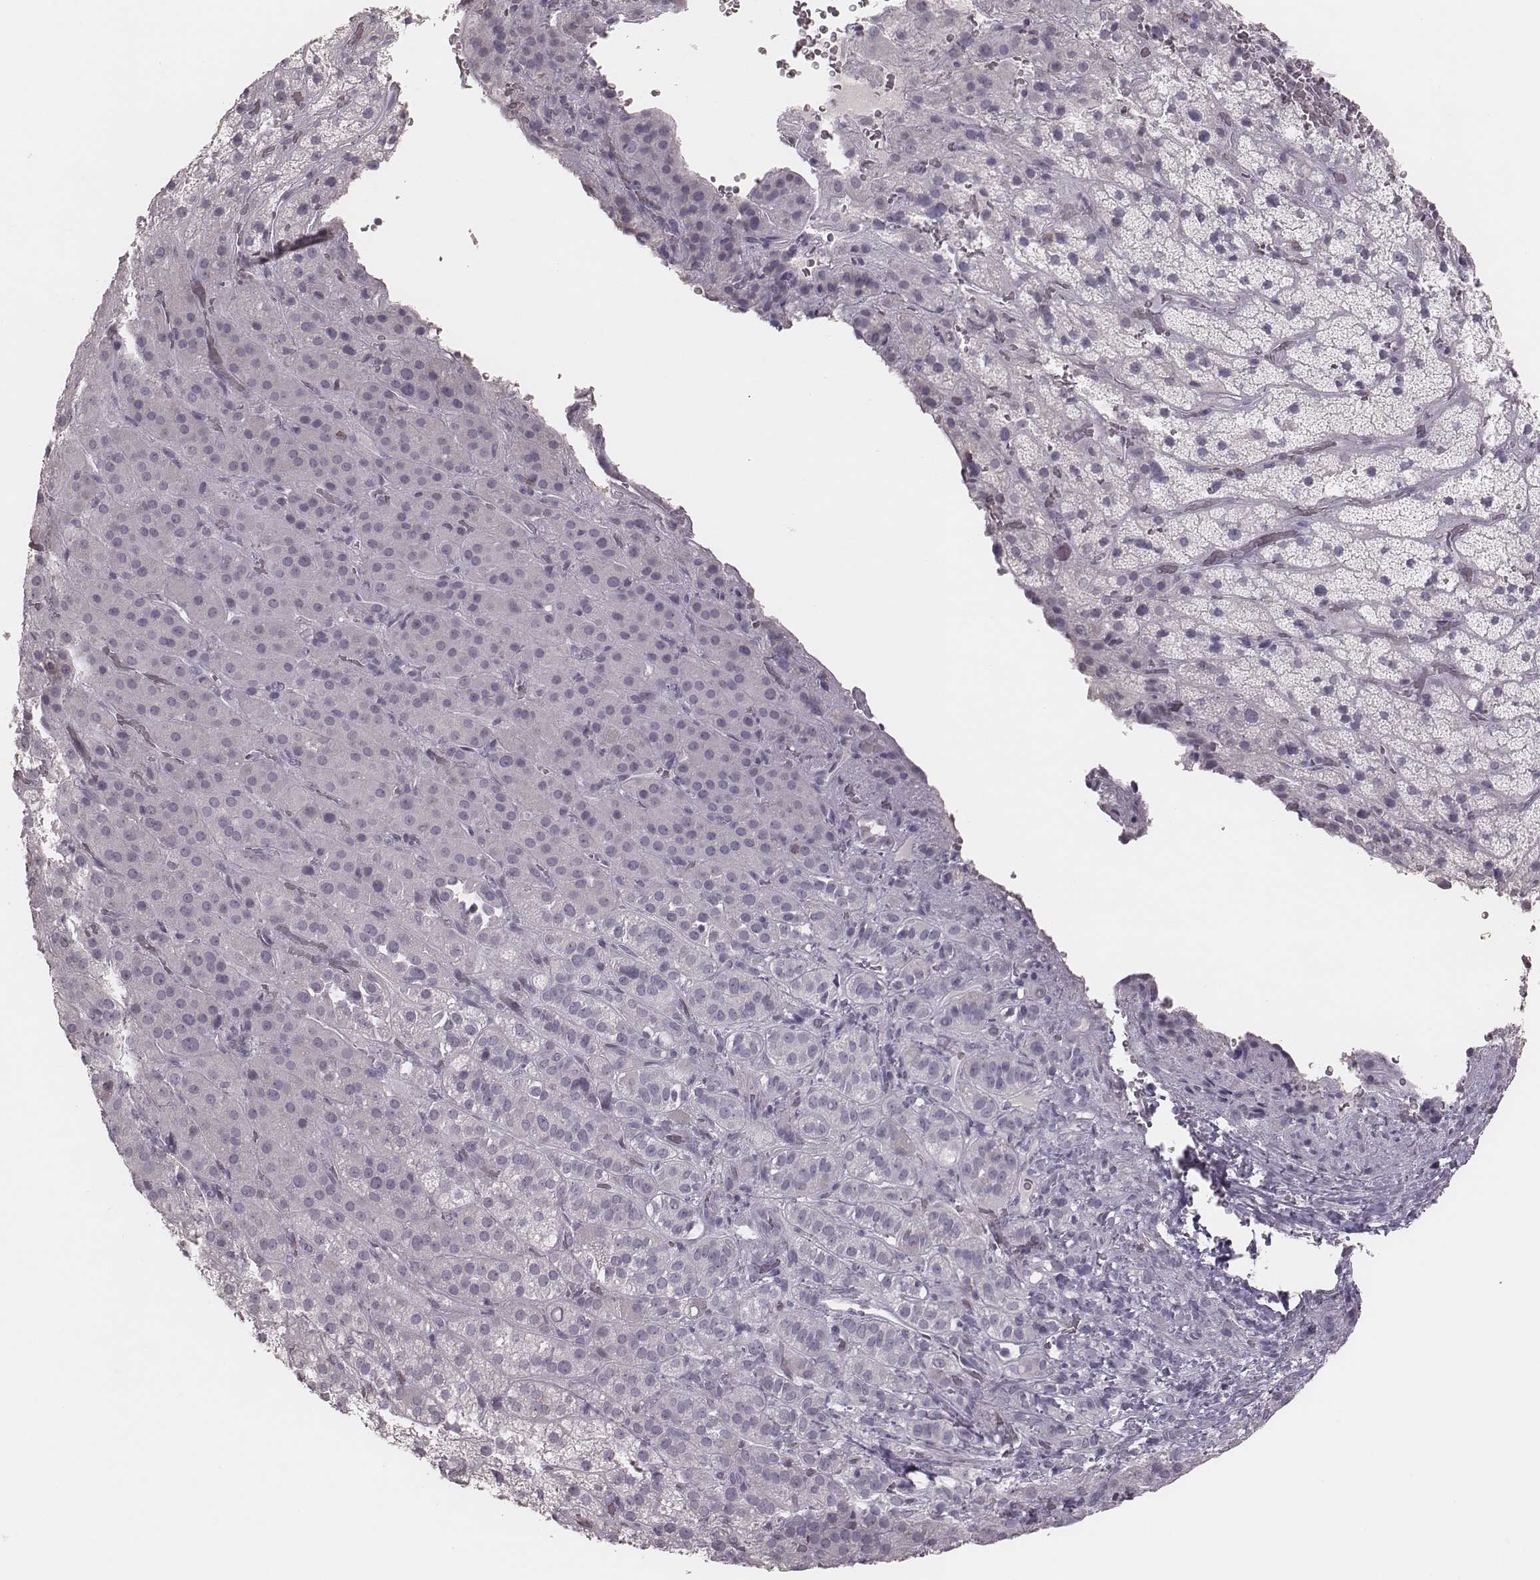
{"staining": {"intensity": "negative", "quantity": "none", "location": "none"}, "tissue": "adrenal gland", "cell_type": "Glandular cells", "image_type": "normal", "snomed": [{"axis": "morphology", "description": "Normal tissue, NOS"}, {"axis": "topography", "description": "Adrenal gland"}], "caption": "This is an immunohistochemistry (IHC) histopathology image of unremarkable human adrenal gland. There is no expression in glandular cells.", "gene": "PDCD1", "patient": {"sex": "male", "age": 57}}